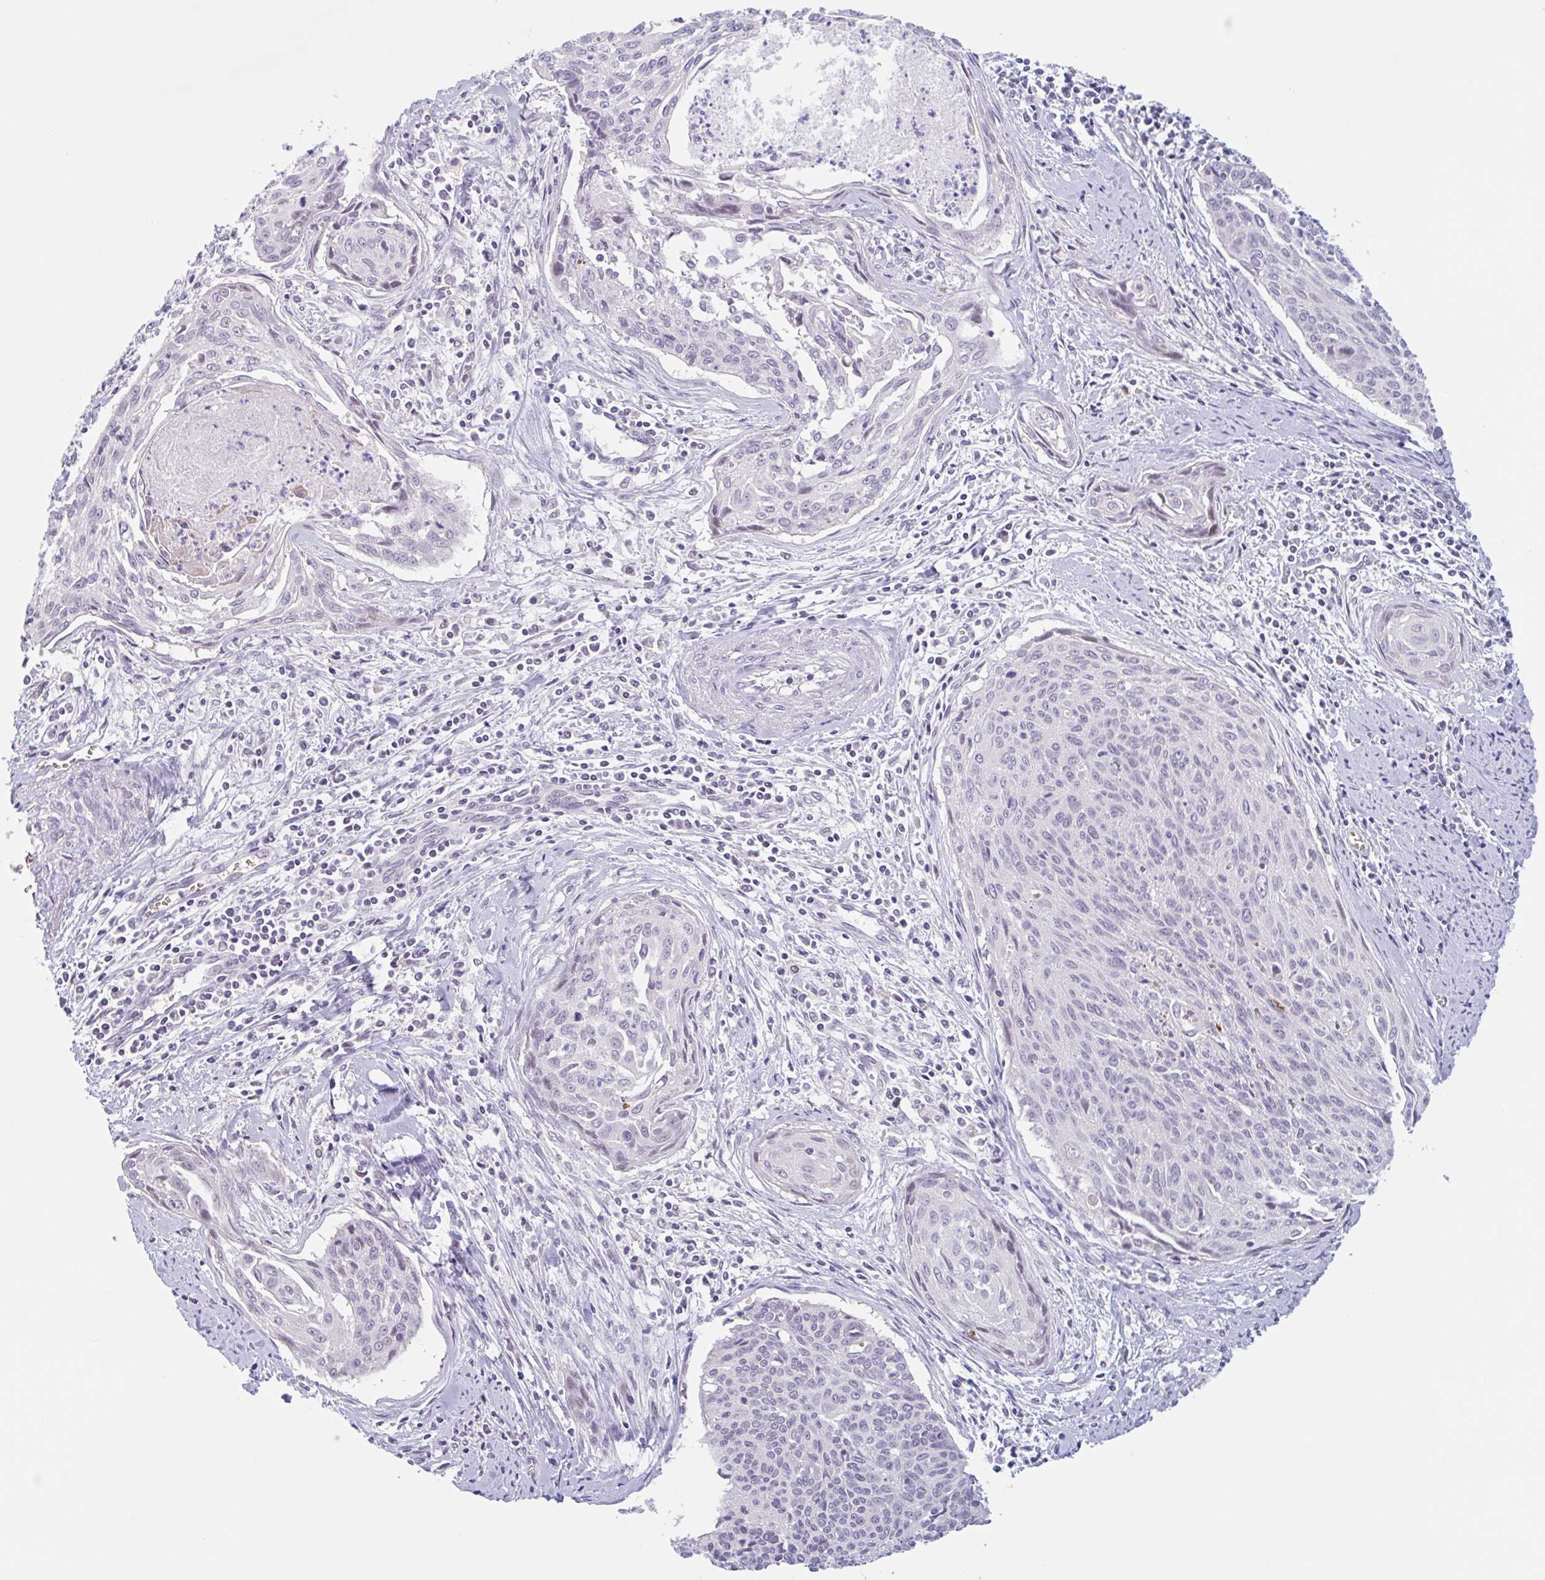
{"staining": {"intensity": "negative", "quantity": "none", "location": "none"}, "tissue": "cervical cancer", "cell_type": "Tumor cells", "image_type": "cancer", "snomed": [{"axis": "morphology", "description": "Squamous cell carcinoma, NOS"}, {"axis": "topography", "description": "Cervix"}], "caption": "A high-resolution micrograph shows IHC staining of cervical squamous cell carcinoma, which reveals no significant staining in tumor cells. (DAB (3,3'-diaminobenzidine) IHC, high magnification).", "gene": "RHAG", "patient": {"sex": "female", "age": 55}}